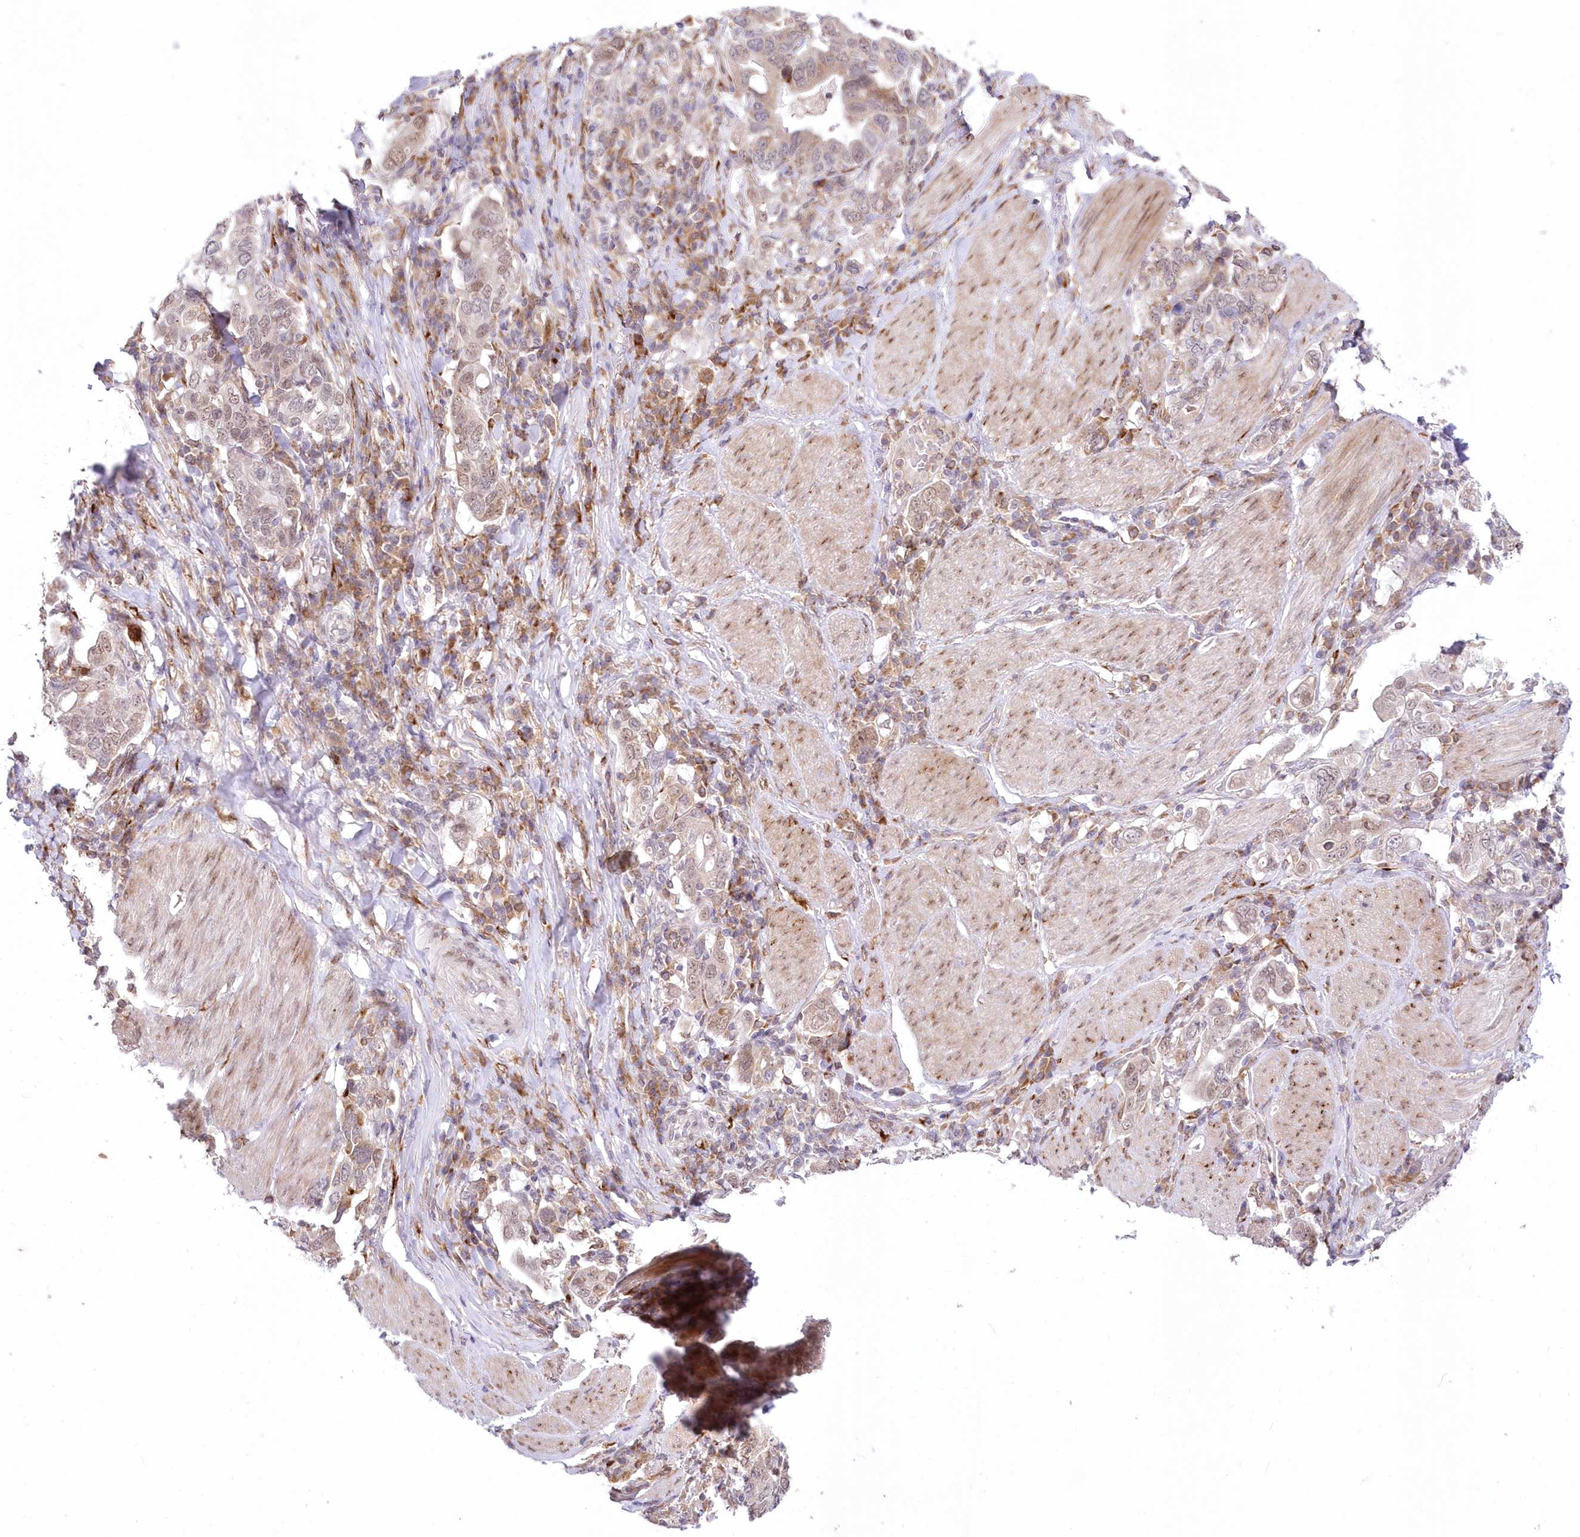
{"staining": {"intensity": "weak", "quantity": "<25%", "location": "nuclear"}, "tissue": "stomach cancer", "cell_type": "Tumor cells", "image_type": "cancer", "snomed": [{"axis": "morphology", "description": "Adenocarcinoma, NOS"}, {"axis": "topography", "description": "Stomach, upper"}], "caption": "Immunohistochemical staining of human adenocarcinoma (stomach) demonstrates no significant positivity in tumor cells.", "gene": "LDB1", "patient": {"sex": "male", "age": 62}}